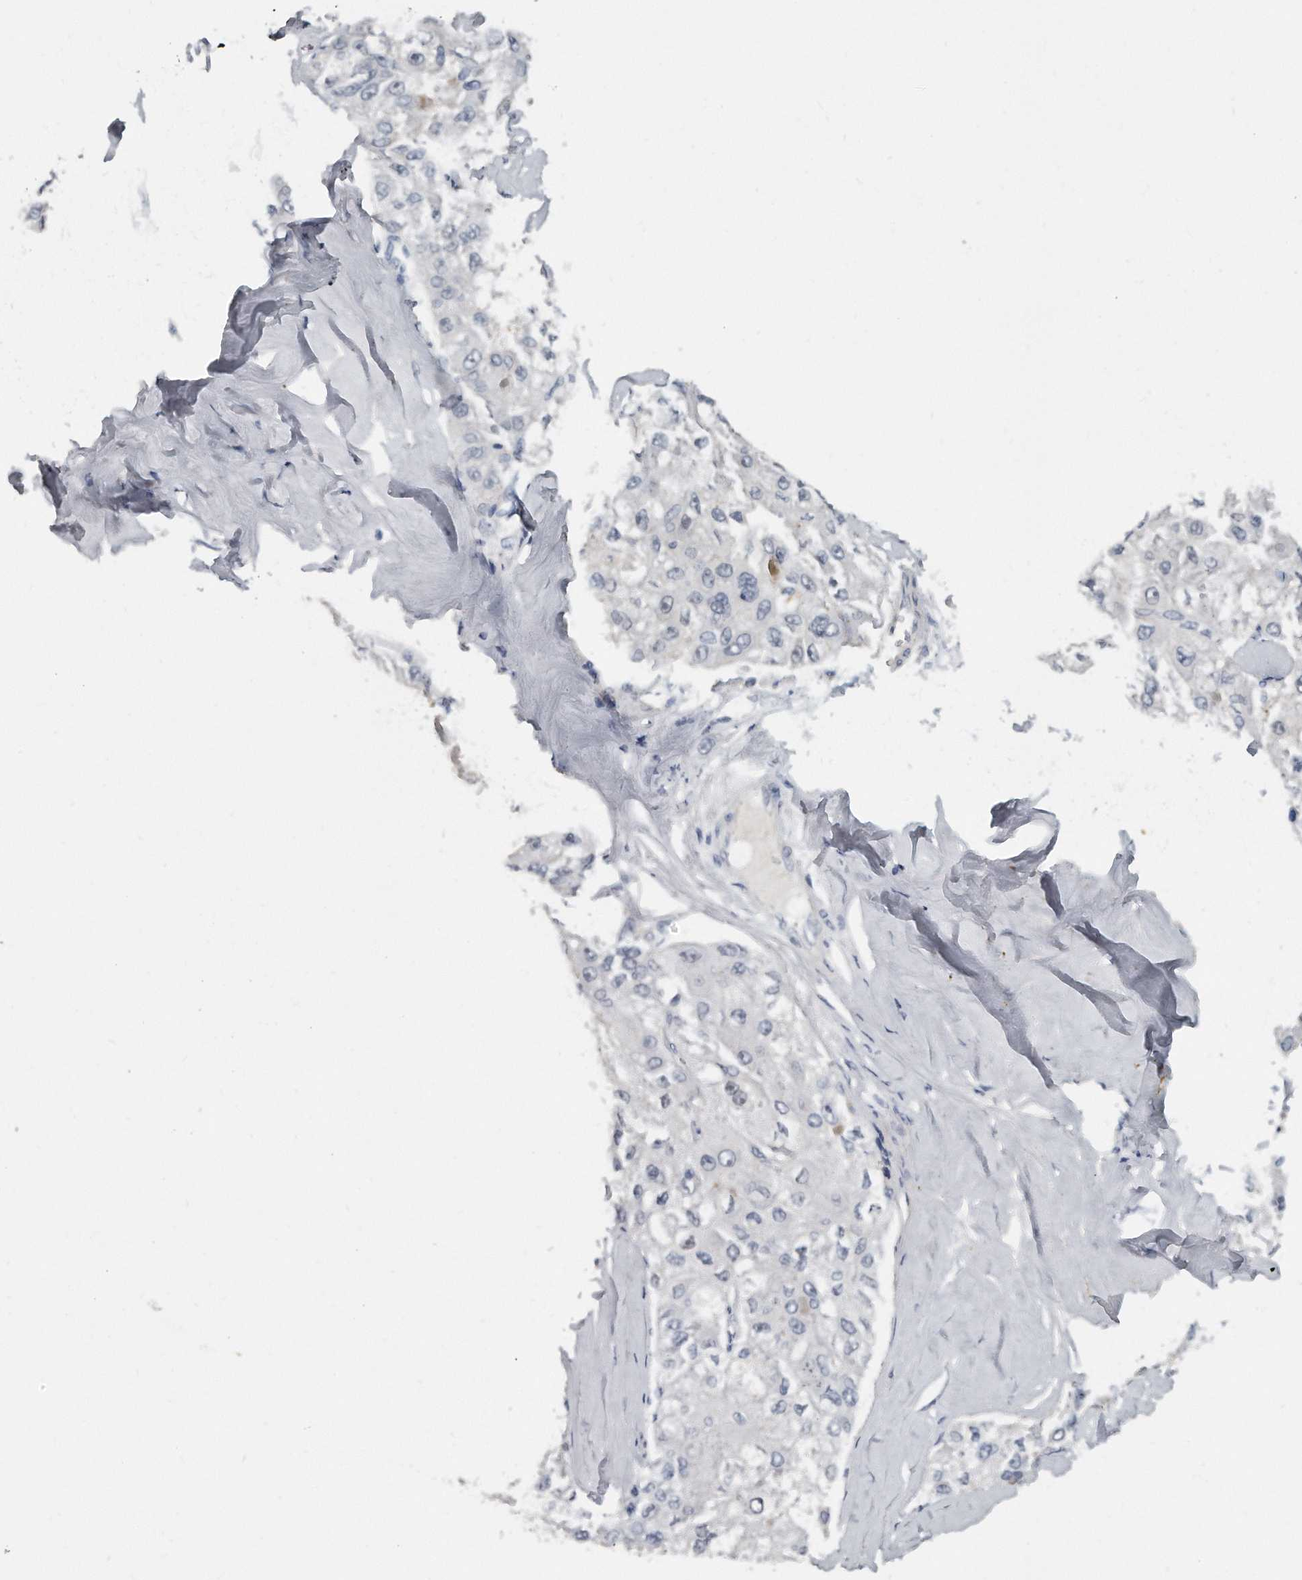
{"staining": {"intensity": "negative", "quantity": "none", "location": "none"}, "tissue": "liver cancer", "cell_type": "Tumor cells", "image_type": "cancer", "snomed": [{"axis": "morphology", "description": "Carcinoma, Hepatocellular, NOS"}, {"axis": "topography", "description": "Liver"}], "caption": "An IHC histopathology image of liver cancer (hepatocellular carcinoma) is shown. There is no staining in tumor cells of liver cancer (hepatocellular carcinoma). Brightfield microscopy of immunohistochemistry (IHC) stained with DAB (brown) and hematoxylin (blue), captured at high magnification.", "gene": "KLHL7", "patient": {"sex": "male", "age": 80}}